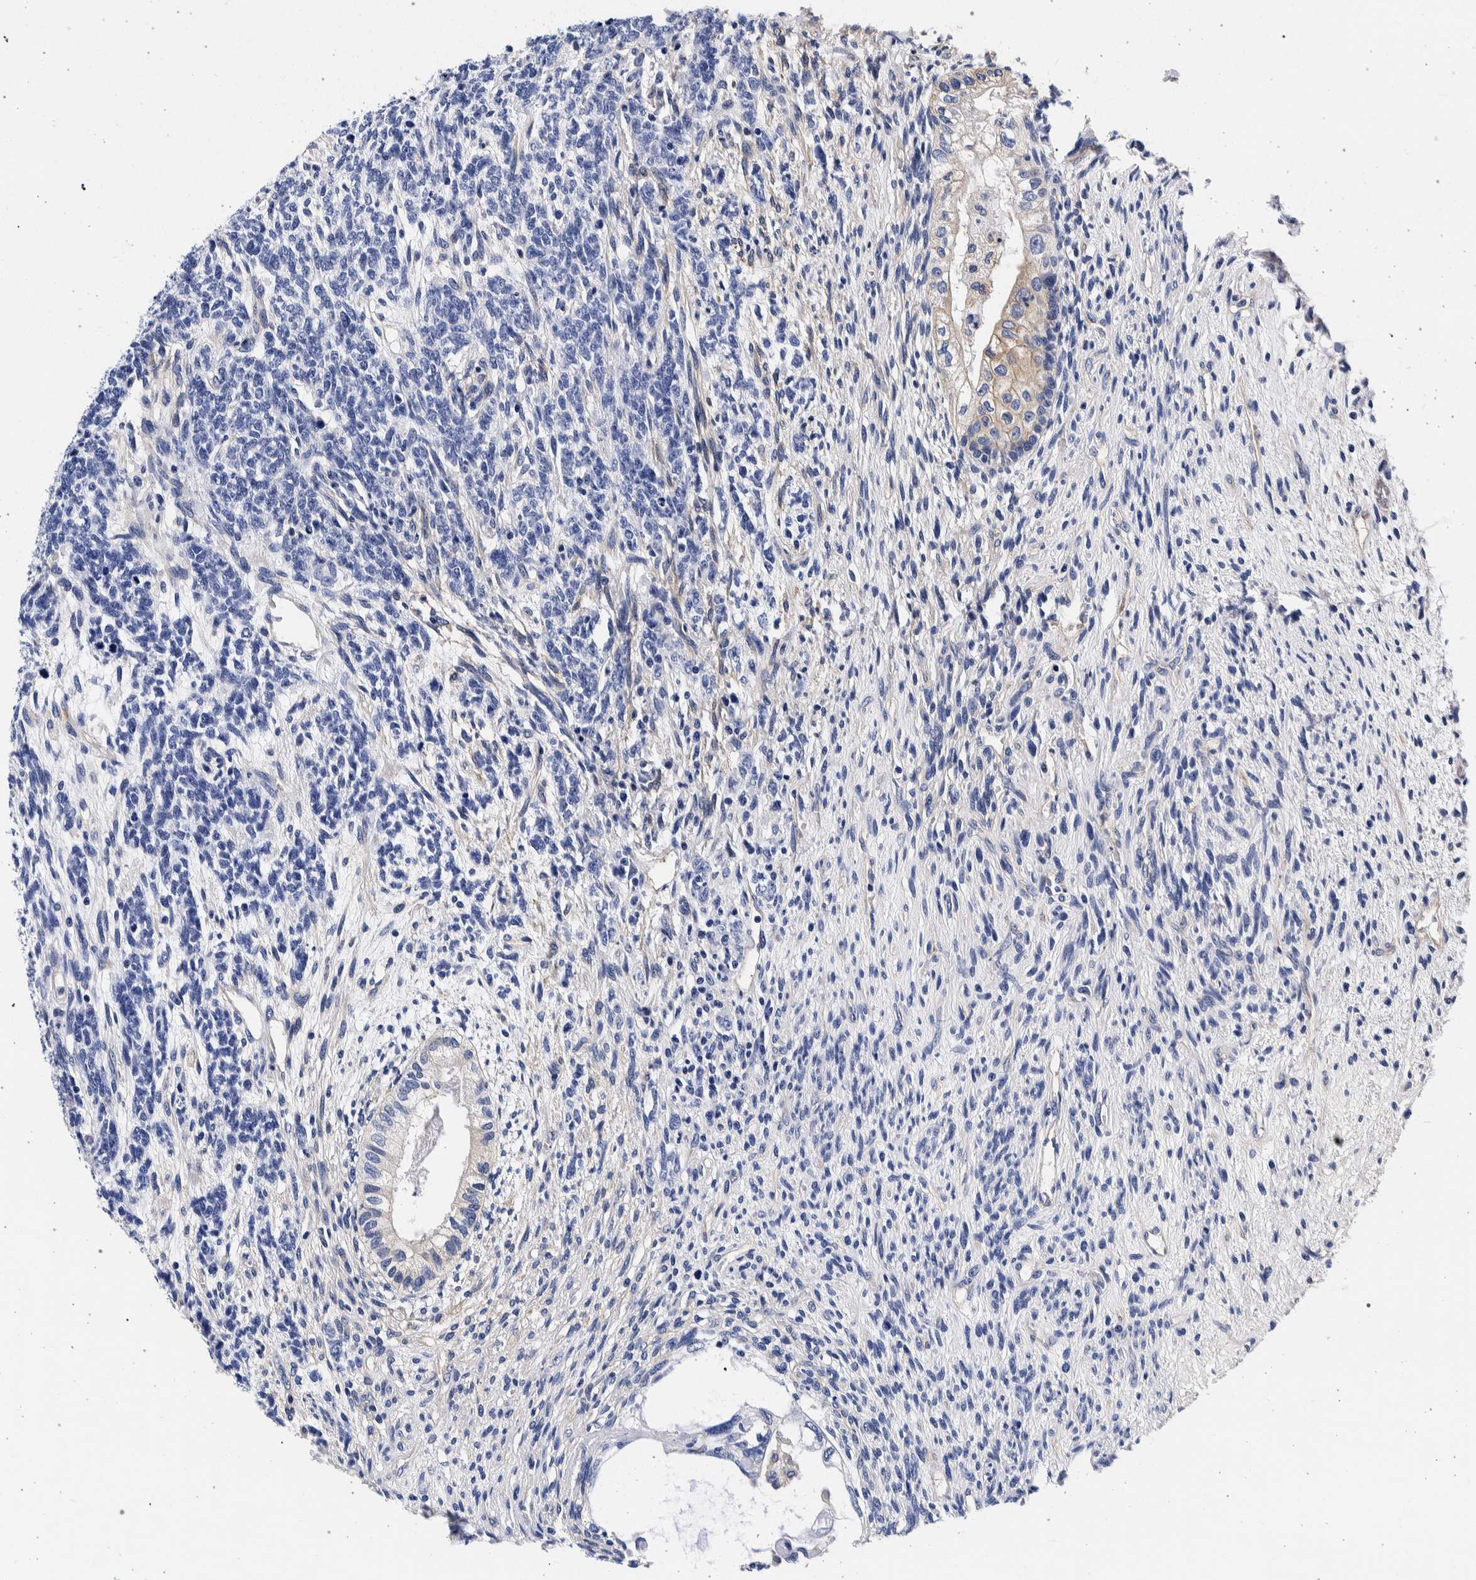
{"staining": {"intensity": "negative", "quantity": "none", "location": "none"}, "tissue": "testis cancer", "cell_type": "Tumor cells", "image_type": "cancer", "snomed": [{"axis": "morphology", "description": "Seminoma, NOS"}, {"axis": "topography", "description": "Testis"}], "caption": "DAB immunohistochemical staining of human testis cancer reveals no significant positivity in tumor cells.", "gene": "NIBAN2", "patient": {"sex": "male", "age": 28}}